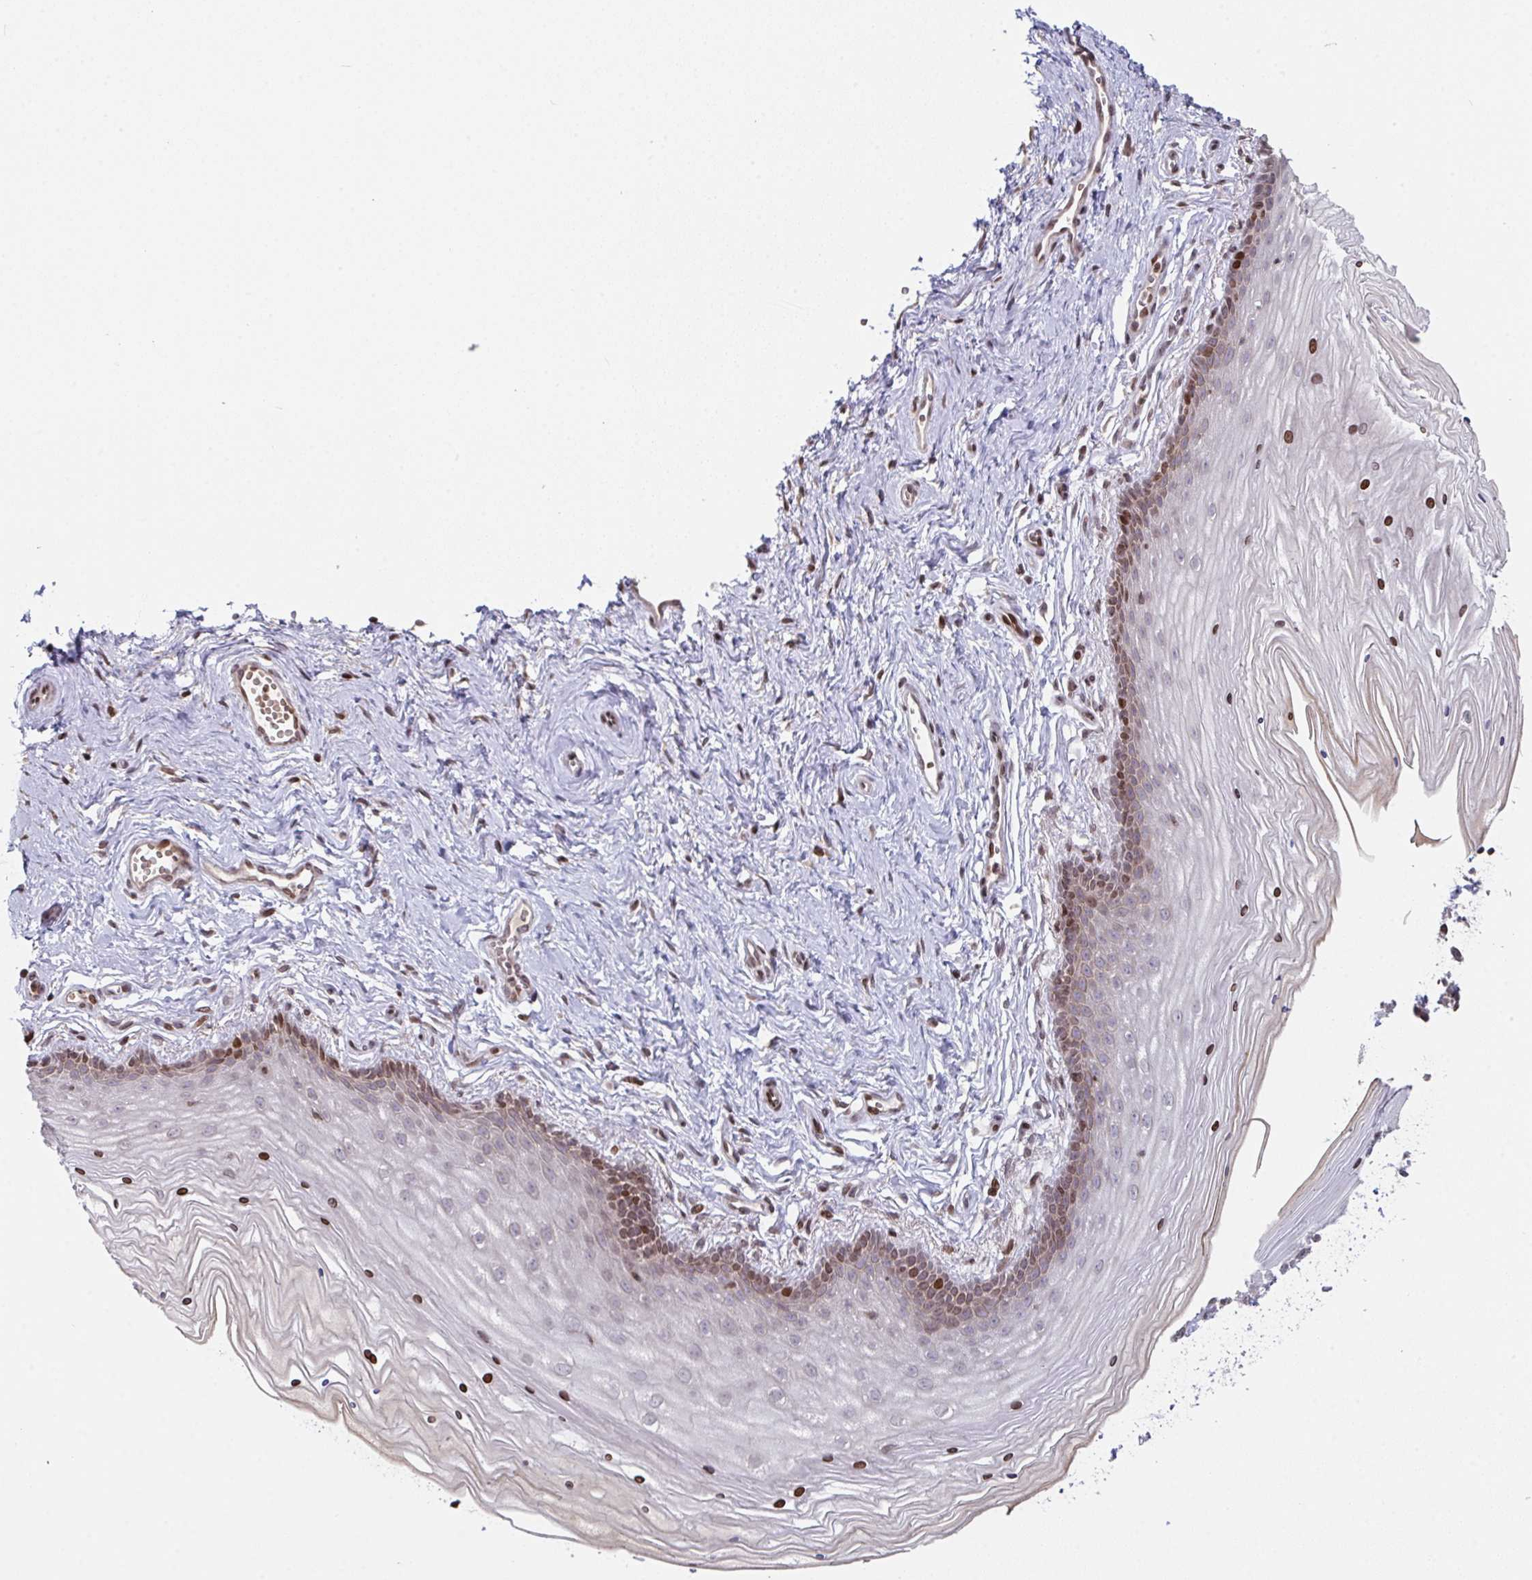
{"staining": {"intensity": "strong", "quantity": "25%-75%", "location": "nuclear"}, "tissue": "vagina", "cell_type": "Squamous epithelial cells", "image_type": "normal", "snomed": [{"axis": "morphology", "description": "Normal tissue, NOS"}, {"axis": "topography", "description": "Vagina"}], "caption": "IHC photomicrograph of normal human vagina stained for a protein (brown), which demonstrates high levels of strong nuclear expression in about 25%-75% of squamous epithelial cells.", "gene": "PCDHB8", "patient": {"sex": "female", "age": 38}}